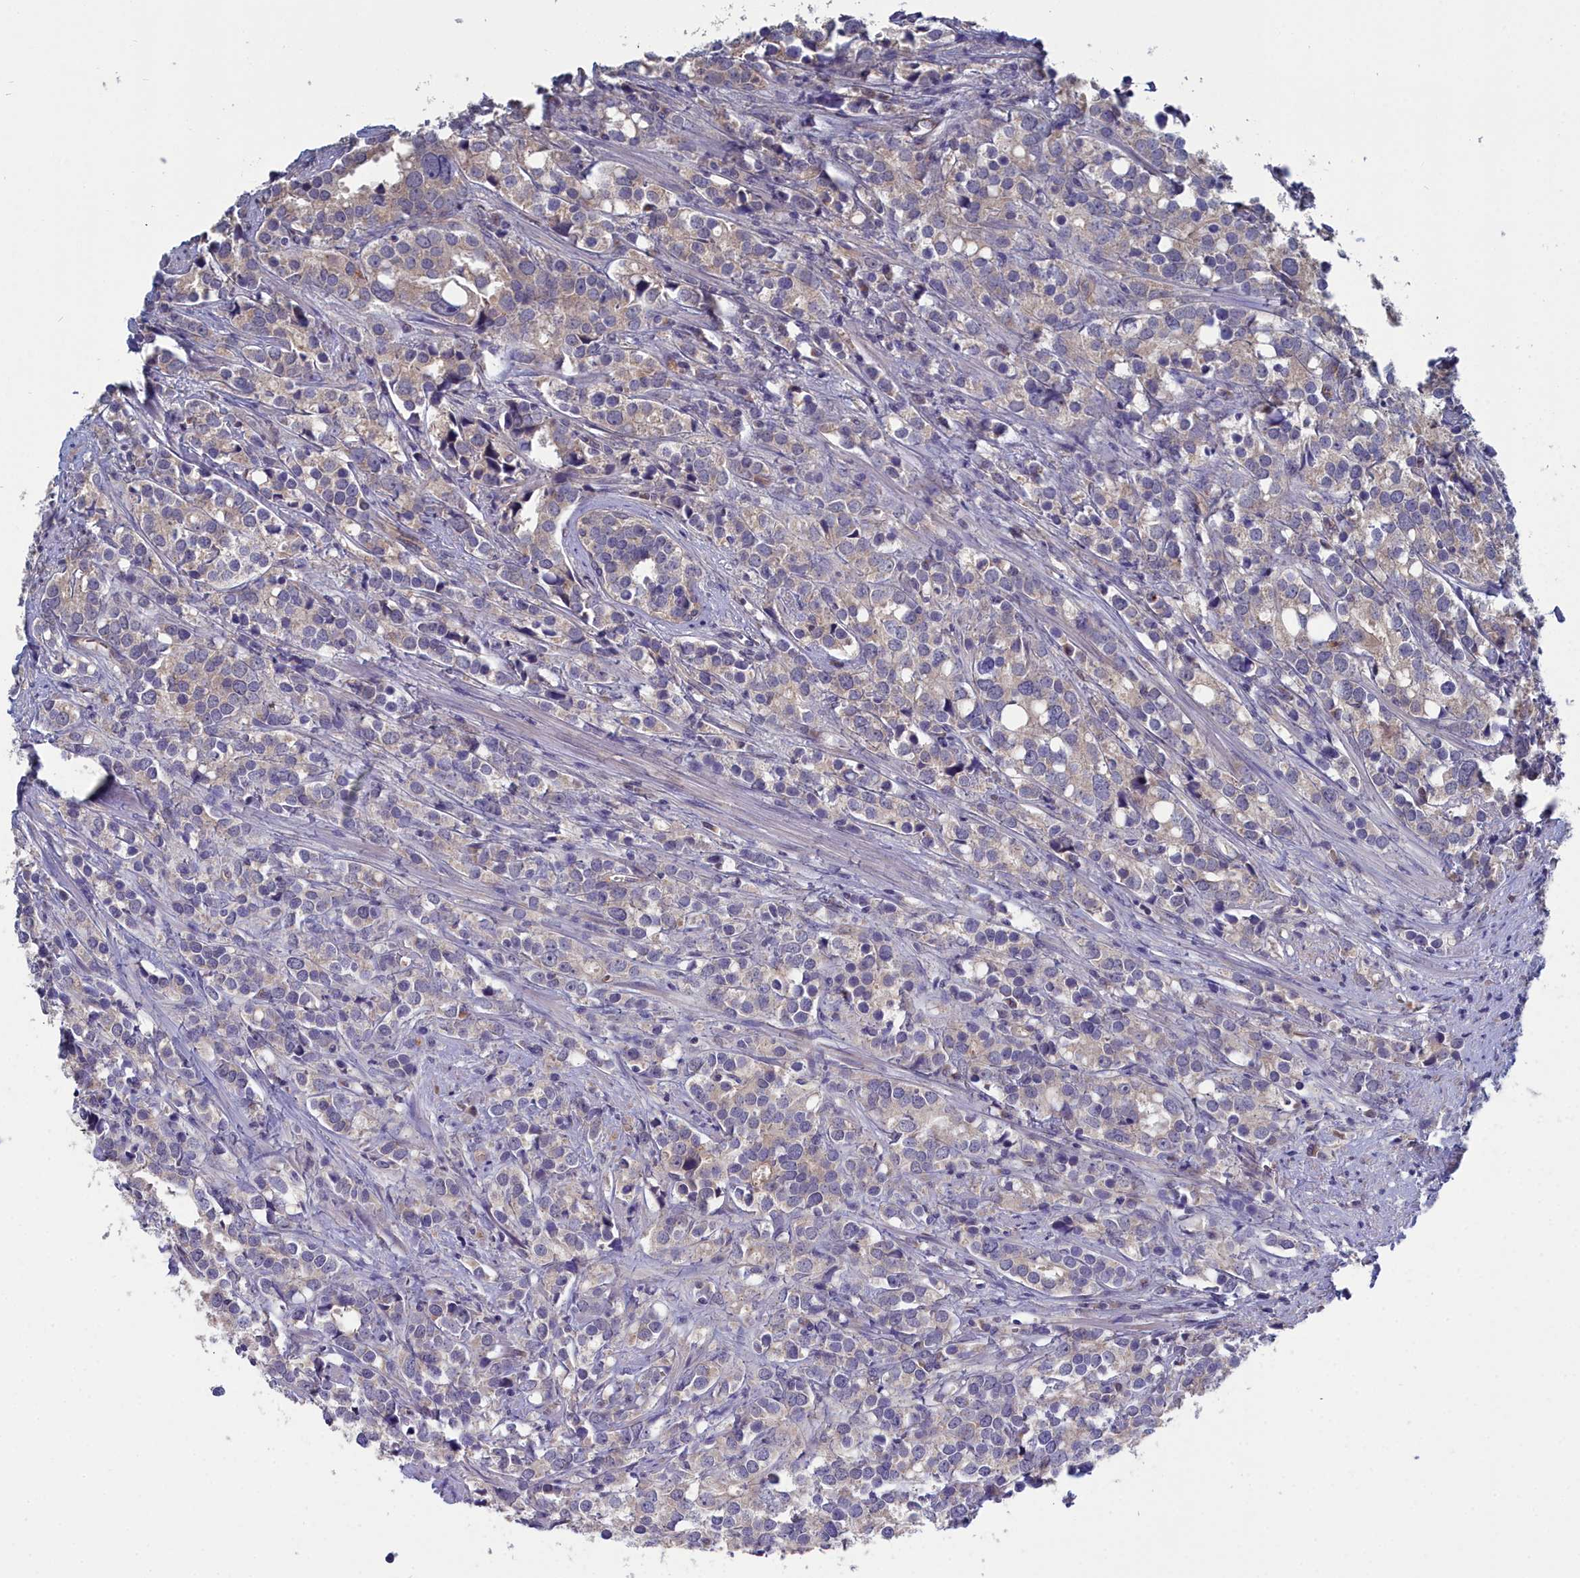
{"staining": {"intensity": "weak", "quantity": "<25%", "location": "cytoplasmic/membranous"}, "tissue": "prostate cancer", "cell_type": "Tumor cells", "image_type": "cancer", "snomed": [{"axis": "morphology", "description": "Adenocarcinoma, High grade"}, {"axis": "topography", "description": "Prostate"}], "caption": "Tumor cells are negative for brown protein staining in high-grade adenocarcinoma (prostate). The staining was performed using DAB (3,3'-diaminobenzidine) to visualize the protein expression in brown, while the nuclei were stained in blue with hematoxylin (Magnification: 20x).", "gene": "RDX", "patient": {"sex": "male", "age": 71}}